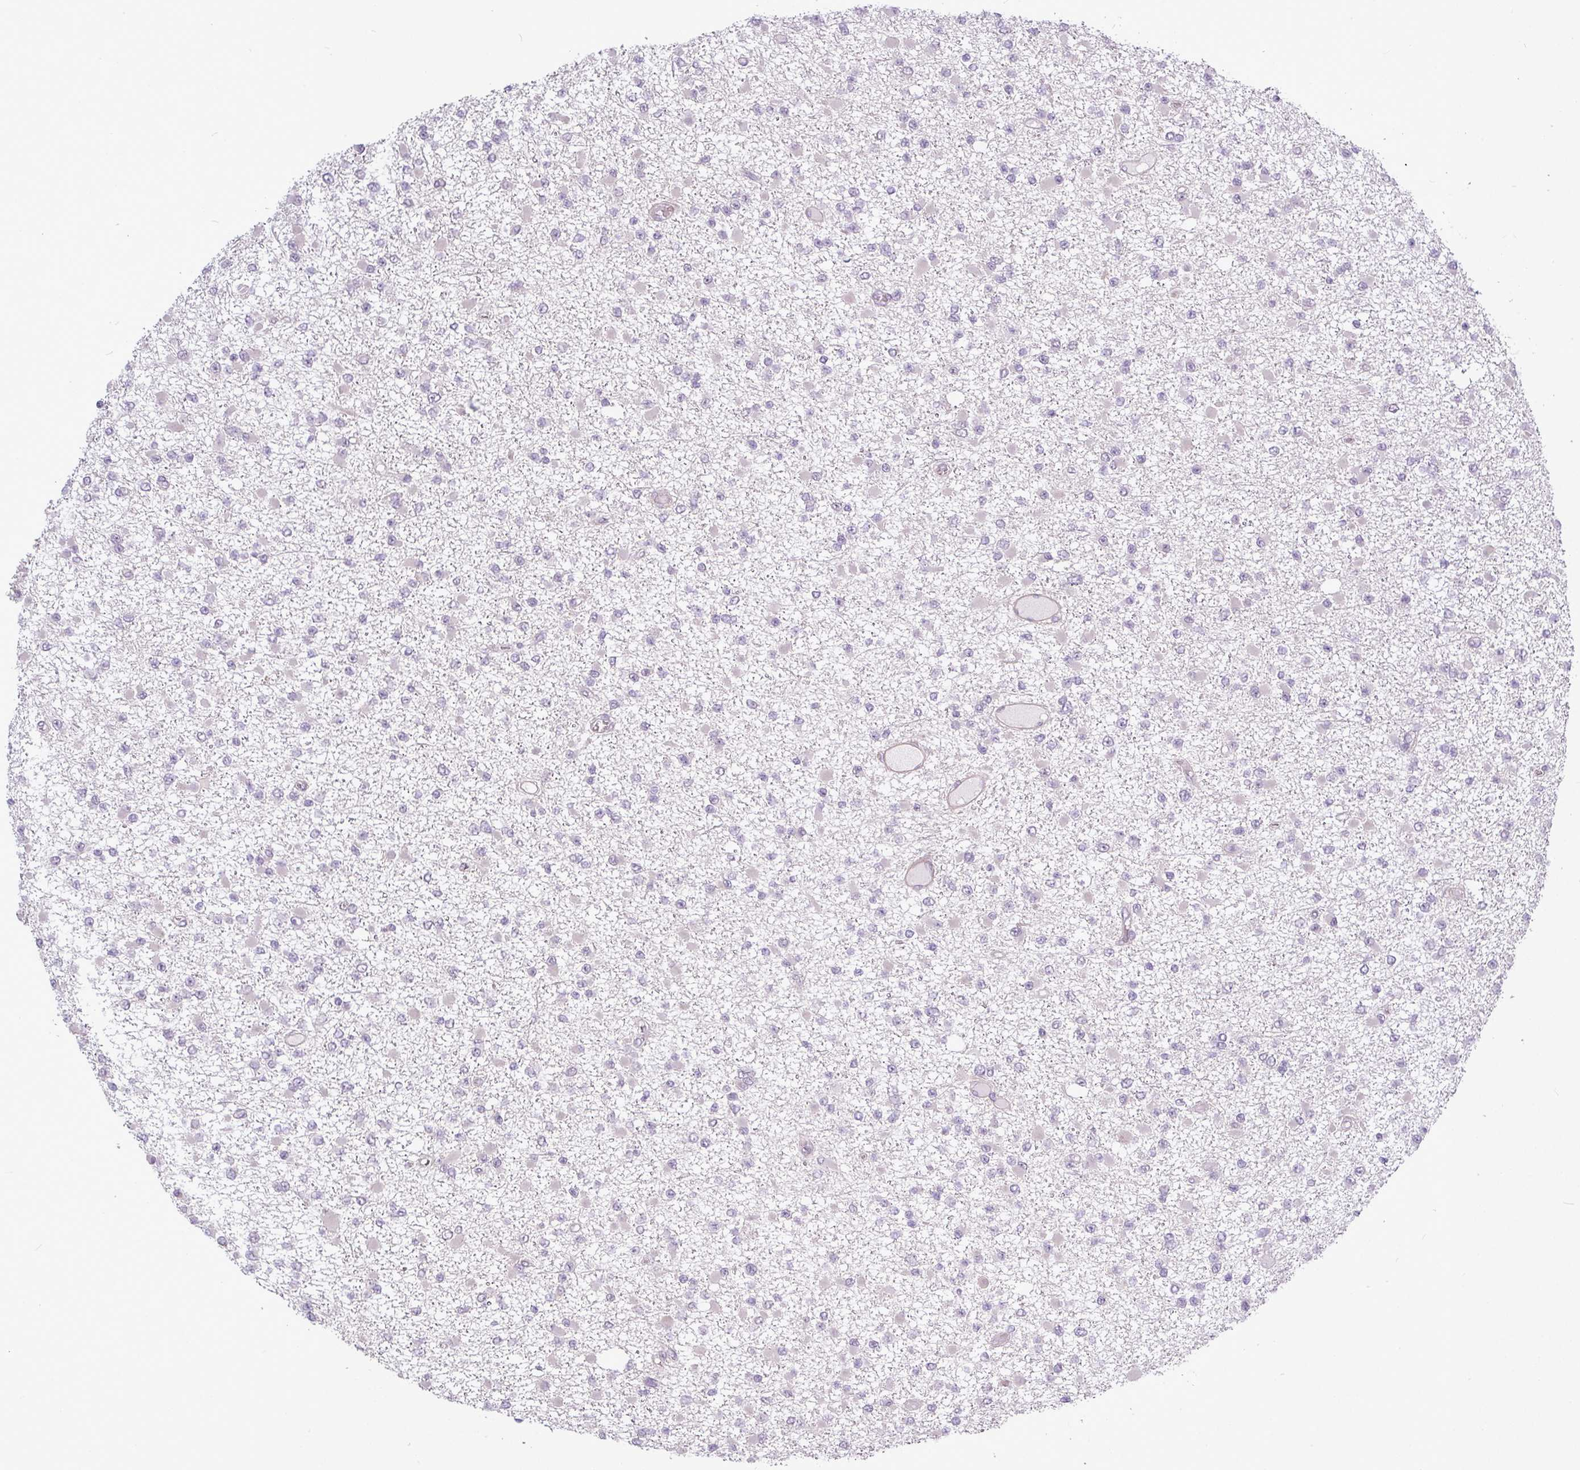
{"staining": {"intensity": "negative", "quantity": "none", "location": "none"}, "tissue": "glioma", "cell_type": "Tumor cells", "image_type": "cancer", "snomed": [{"axis": "morphology", "description": "Glioma, malignant, Low grade"}, {"axis": "topography", "description": "Brain"}], "caption": "Immunohistochemical staining of human malignant glioma (low-grade) shows no significant positivity in tumor cells. (Stains: DAB immunohistochemistry with hematoxylin counter stain, Microscopy: brightfield microscopy at high magnification).", "gene": "ZNF217", "patient": {"sex": "female", "age": 22}}